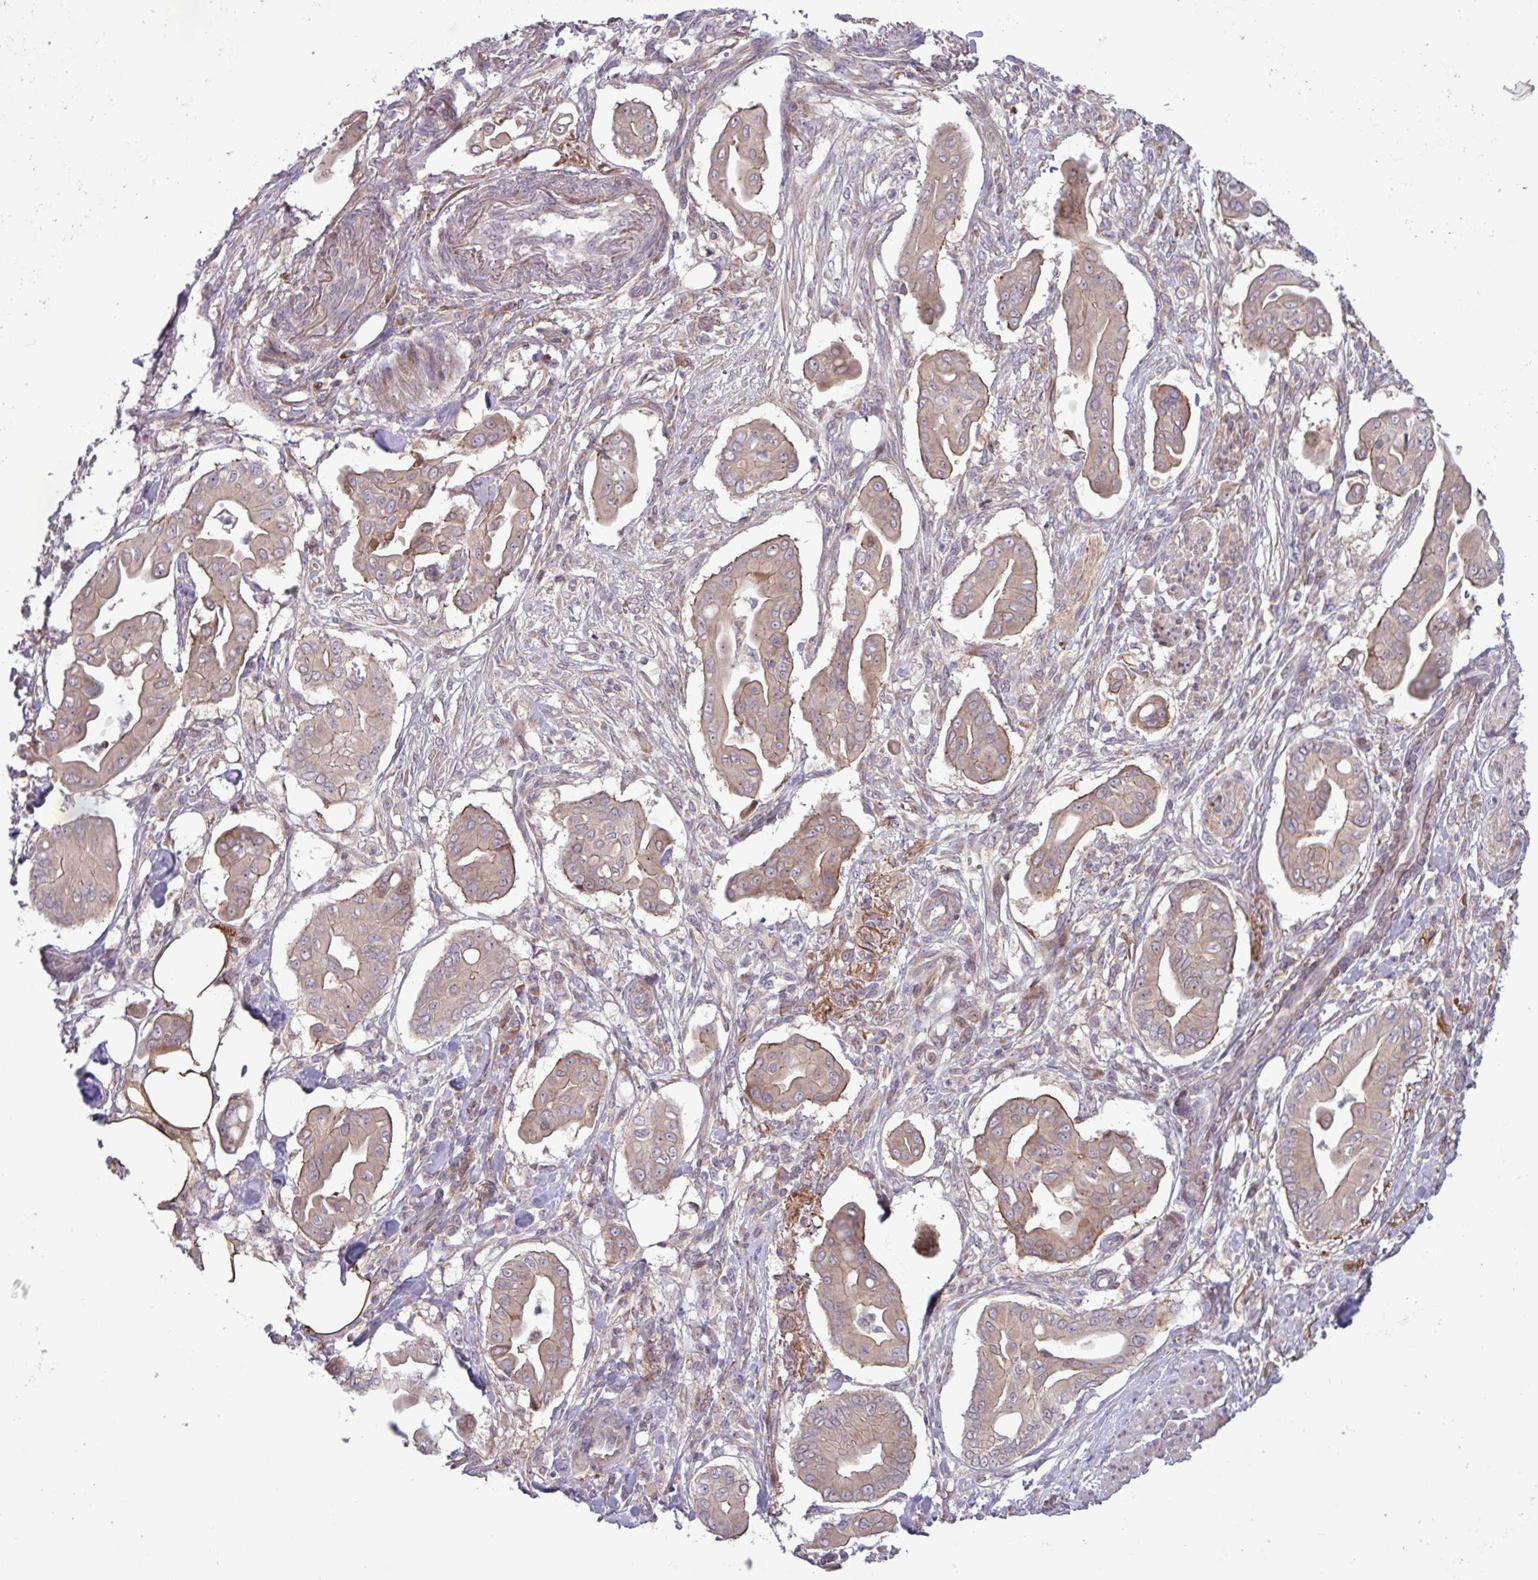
{"staining": {"intensity": "weak", "quantity": ">75%", "location": "cytoplasmic/membranous"}, "tissue": "pancreatic cancer", "cell_type": "Tumor cells", "image_type": "cancer", "snomed": [{"axis": "morphology", "description": "Adenocarcinoma, NOS"}, {"axis": "topography", "description": "Pancreas"}], "caption": "This is a micrograph of immunohistochemistry (IHC) staining of pancreatic cancer (adenocarcinoma), which shows weak staining in the cytoplasmic/membranous of tumor cells.", "gene": "TNFSF12", "patient": {"sex": "male", "age": 71}}